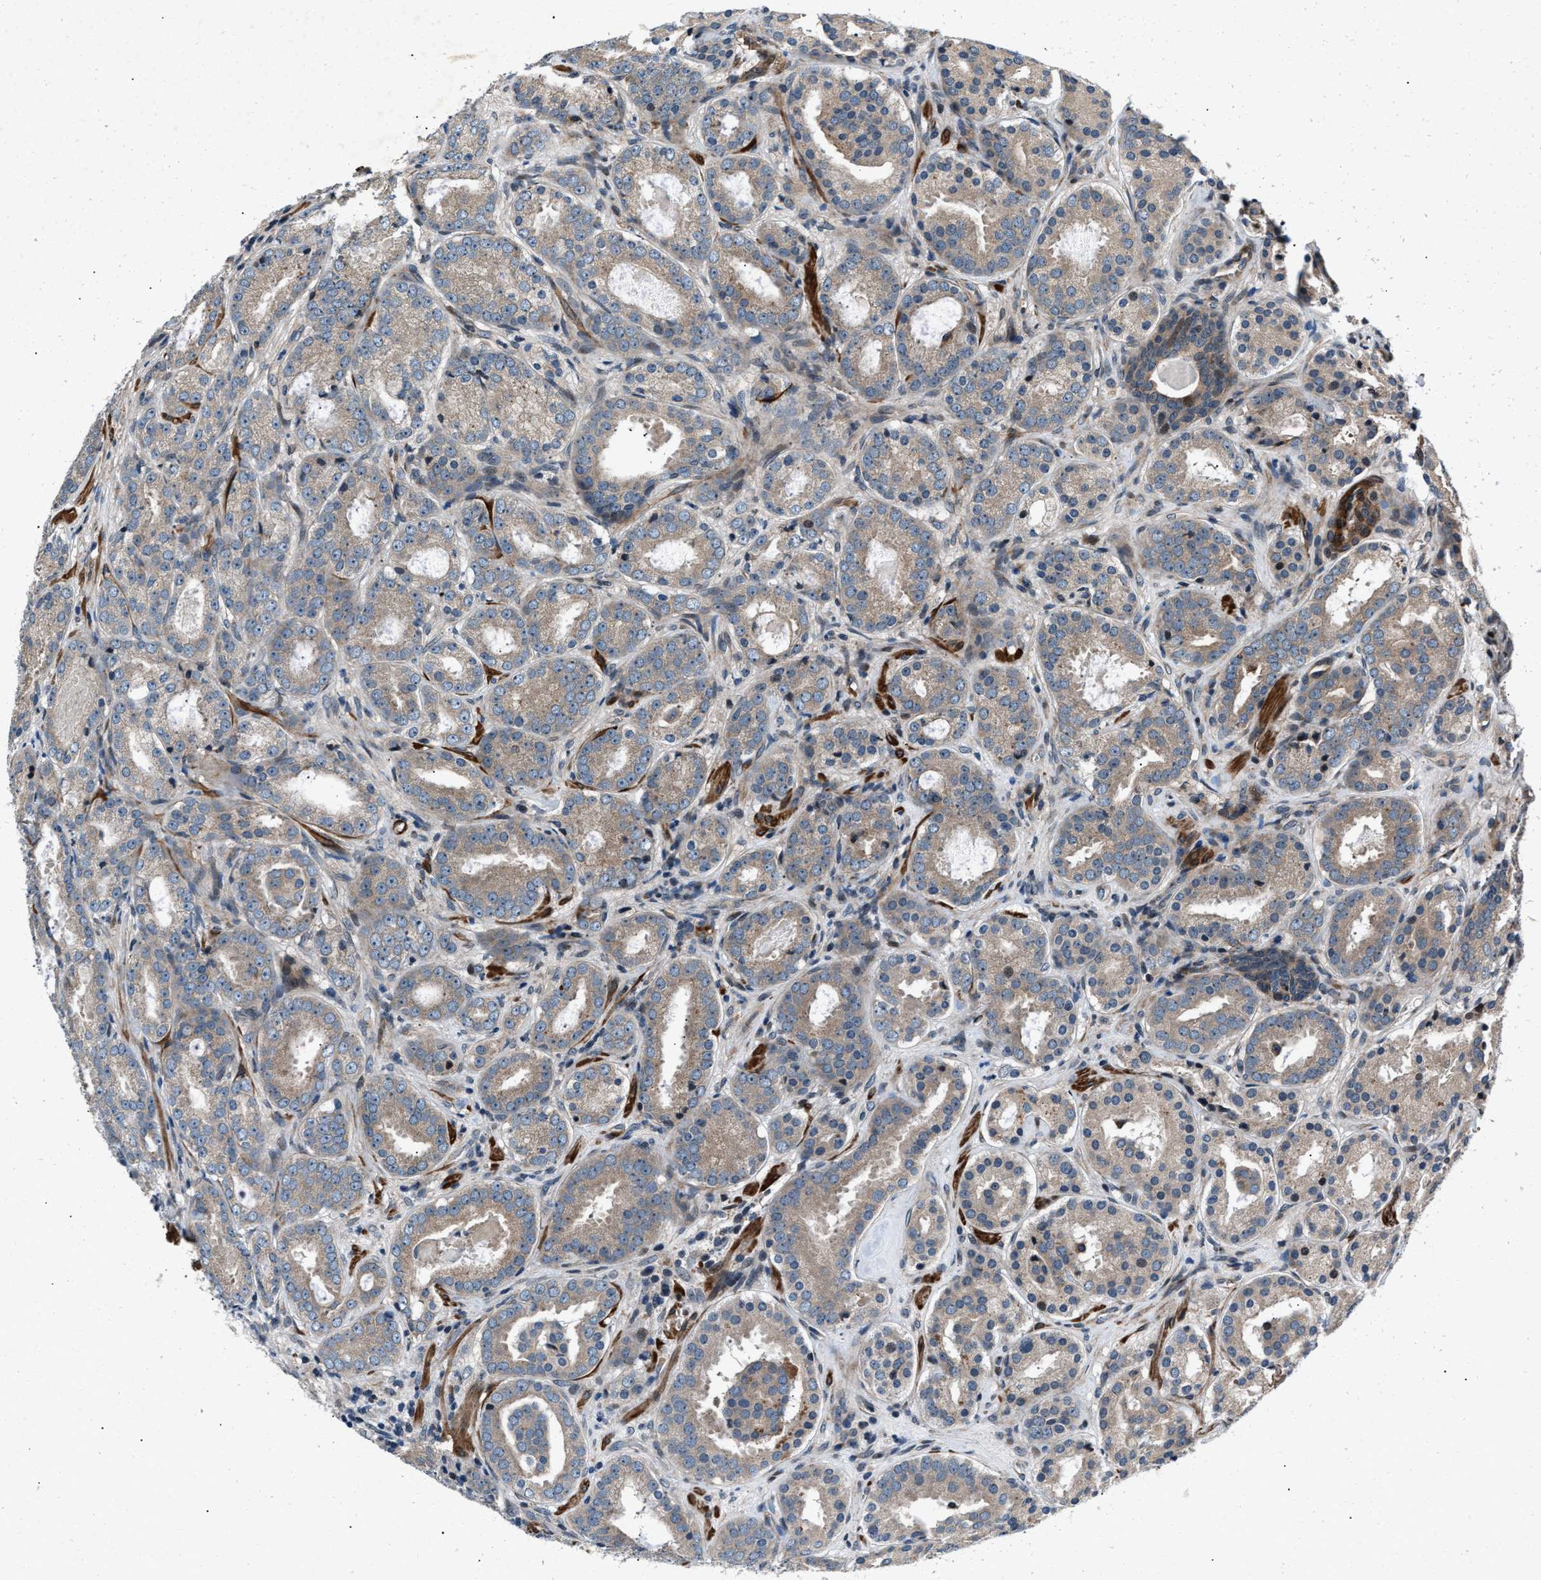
{"staining": {"intensity": "weak", "quantity": ">75%", "location": "cytoplasmic/membranous"}, "tissue": "prostate cancer", "cell_type": "Tumor cells", "image_type": "cancer", "snomed": [{"axis": "morphology", "description": "Adenocarcinoma, Low grade"}, {"axis": "topography", "description": "Prostate"}], "caption": "Prostate low-grade adenocarcinoma tissue shows weak cytoplasmic/membranous staining in approximately >75% of tumor cells, visualized by immunohistochemistry. (DAB (3,3'-diaminobenzidine) IHC with brightfield microscopy, high magnification).", "gene": "DYNC2I1", "patient": {"sex": "male", "age": 69}}